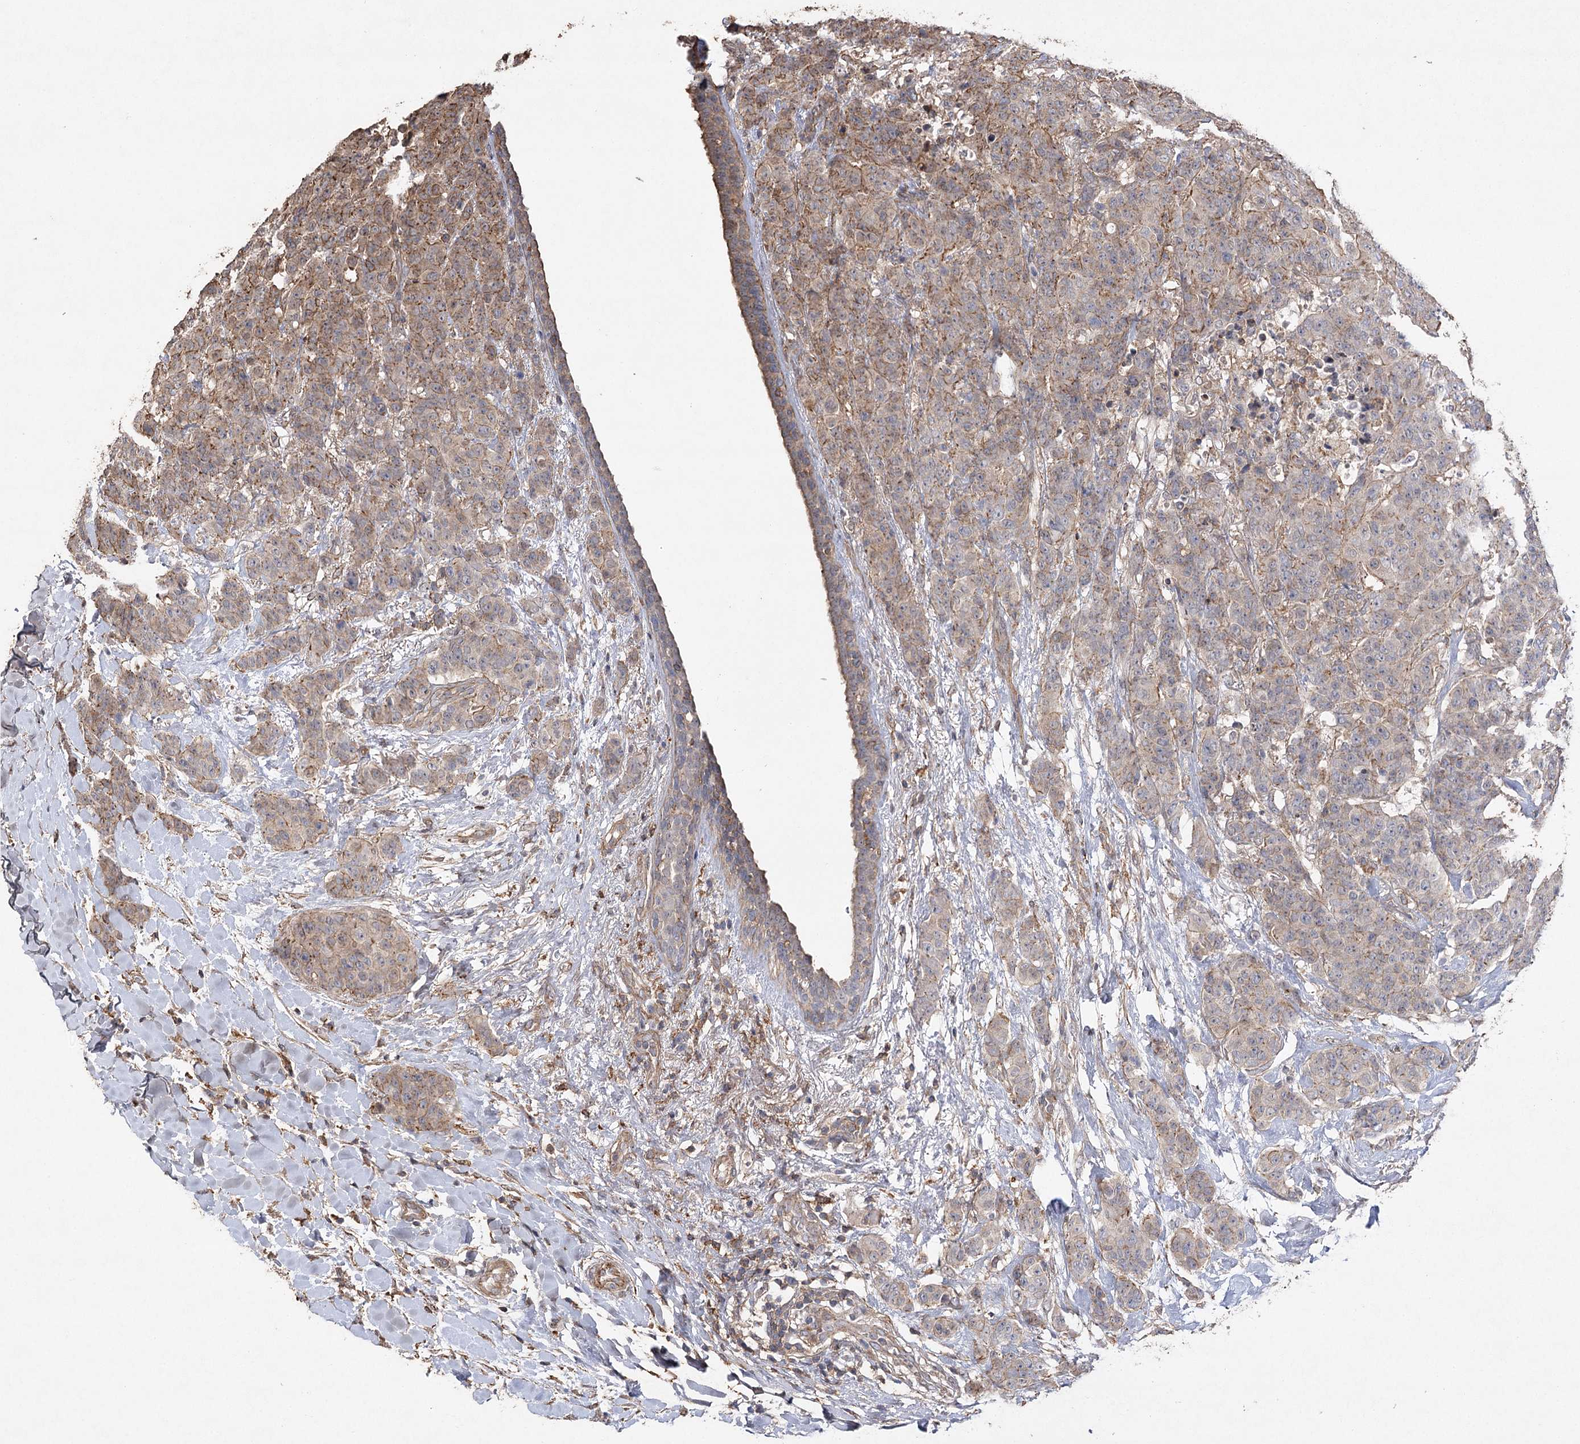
{"staining": {"intensity": "moderate", "quantity": "<25%", "location": "cytoplasmic/membranous"}, "tissue": "breast cancer", "cell_type": "Tumor cells", "image_type": "cancer", "snomed": [{"axis": "morphology", "description": "Duct carcinoma"}, {"axis": "topography", "description": "Breast"}], "caption": "Protein analysis of breast cancer (intraductal carcinoma) tissue exhibits moderate cytoplasmic/membranous positivity in about <25% of tumor cells. (Stains: DAB (3,3'-diaminobenzidine) in brown, nuclei in blue, Microscopy: brightfield microscopy at high magnification).", "gene": "OBSL1", "patient": {"sex": "female", "age": 40}}